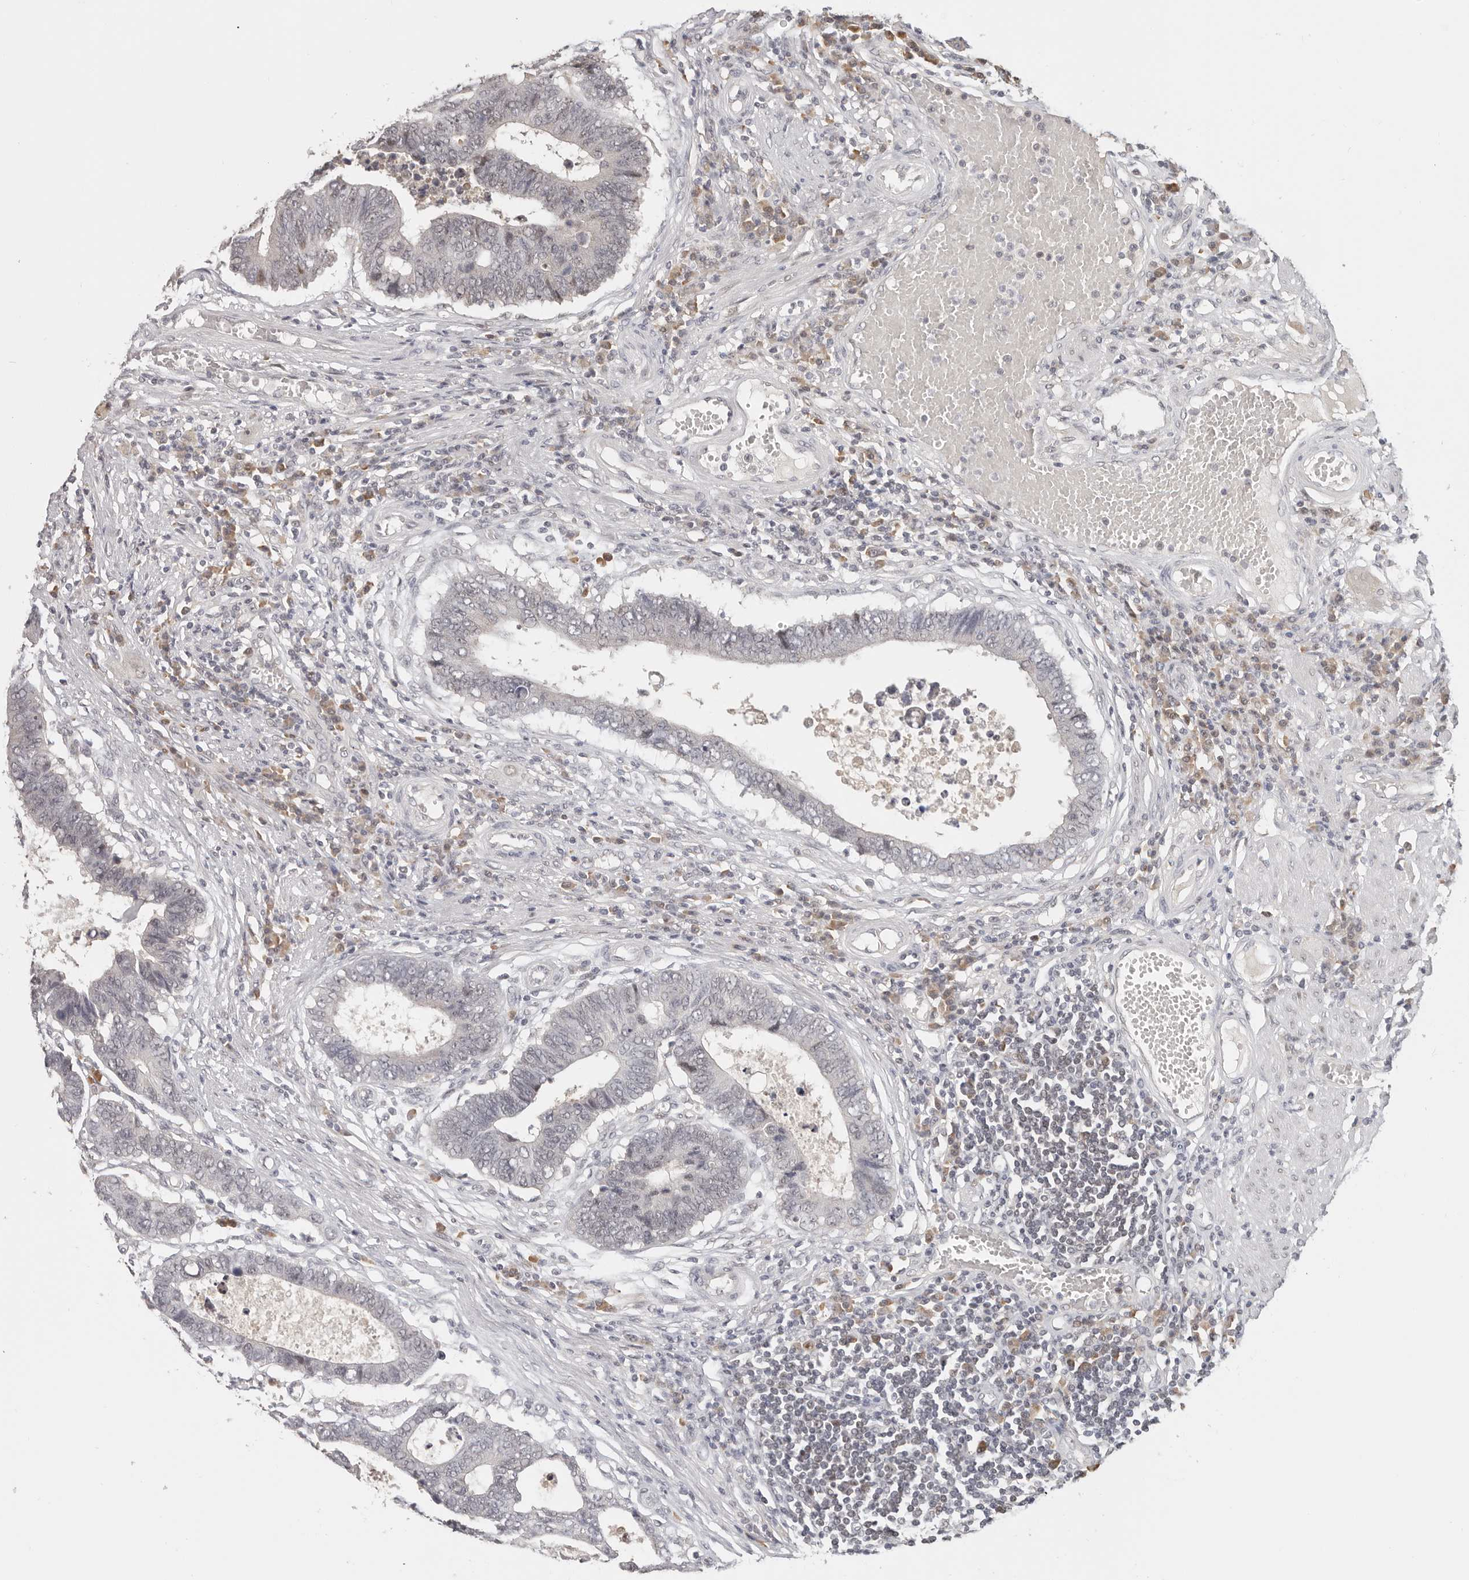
{"staining": {"intensity": "moderate", "quantity": "<25%", "location": "nuclear"}, "tissue": "colorectal cancer", "cell_type": "Tumor cells", "image_type": "cancer", "snomed": [{"axis": "morphology", "description": "Adenocarcinoma, NOS"}, {"axis": "topography", "description": "Rectum"}], "caption": "Human colorectal cancer stained for a protein (brown) demonstrates moderate nuclear positive expression in approximately <25% of tumor cells.", "gene": "LARP7", "patient": {"sex": "male", "age": 84}}